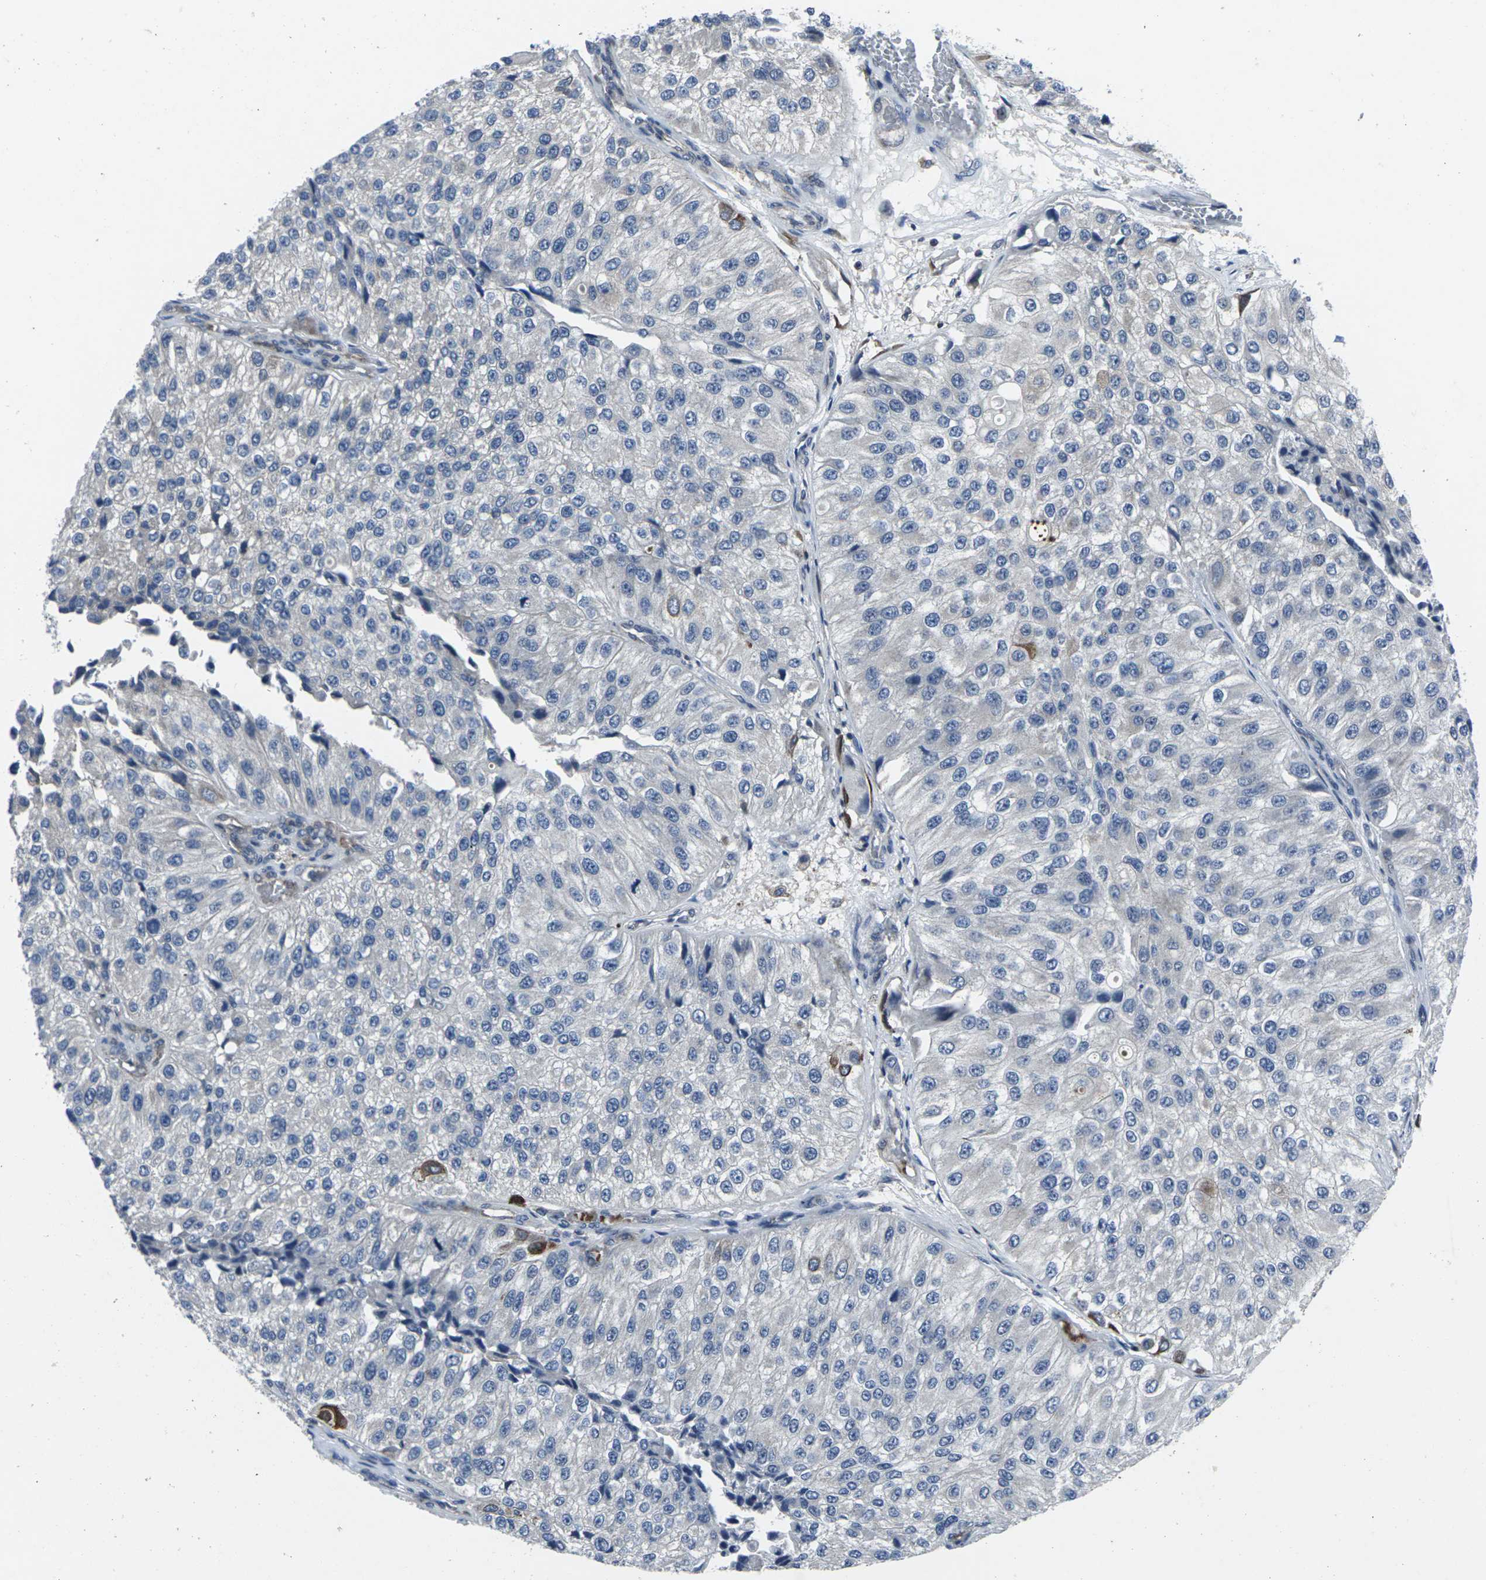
{"staining": {"intensity": "strong", "quantity": "<25%", "location": "cytoplasmic/membranous"}, "tissue": "urothelial cancer", "cell_type": "Tumor cells", "image_type": "cancer", "snomed": [{"axis": "morphology", "description": "Urothelial carcinoma, High grade"}, {"axis": "topography", "description": "Kidney"}, {"axis": "topography", "description": "Urinary bladder"}], "caption": "Immunohistochemistry (DAB) staining of urothelial carcinoma (high-grade) reveals strong cytoplasmic/membranous protein staining in about <25% of tumor cells. The staining was performed using DAB (3,3'-diaminobenzidine) to visualize the protein expression in brown, while the nuclei were stained in blue with hematoxylin (Magnification: 20x).", "gene": "STAT4", "patient": {"sex": "male", "age": 77}}